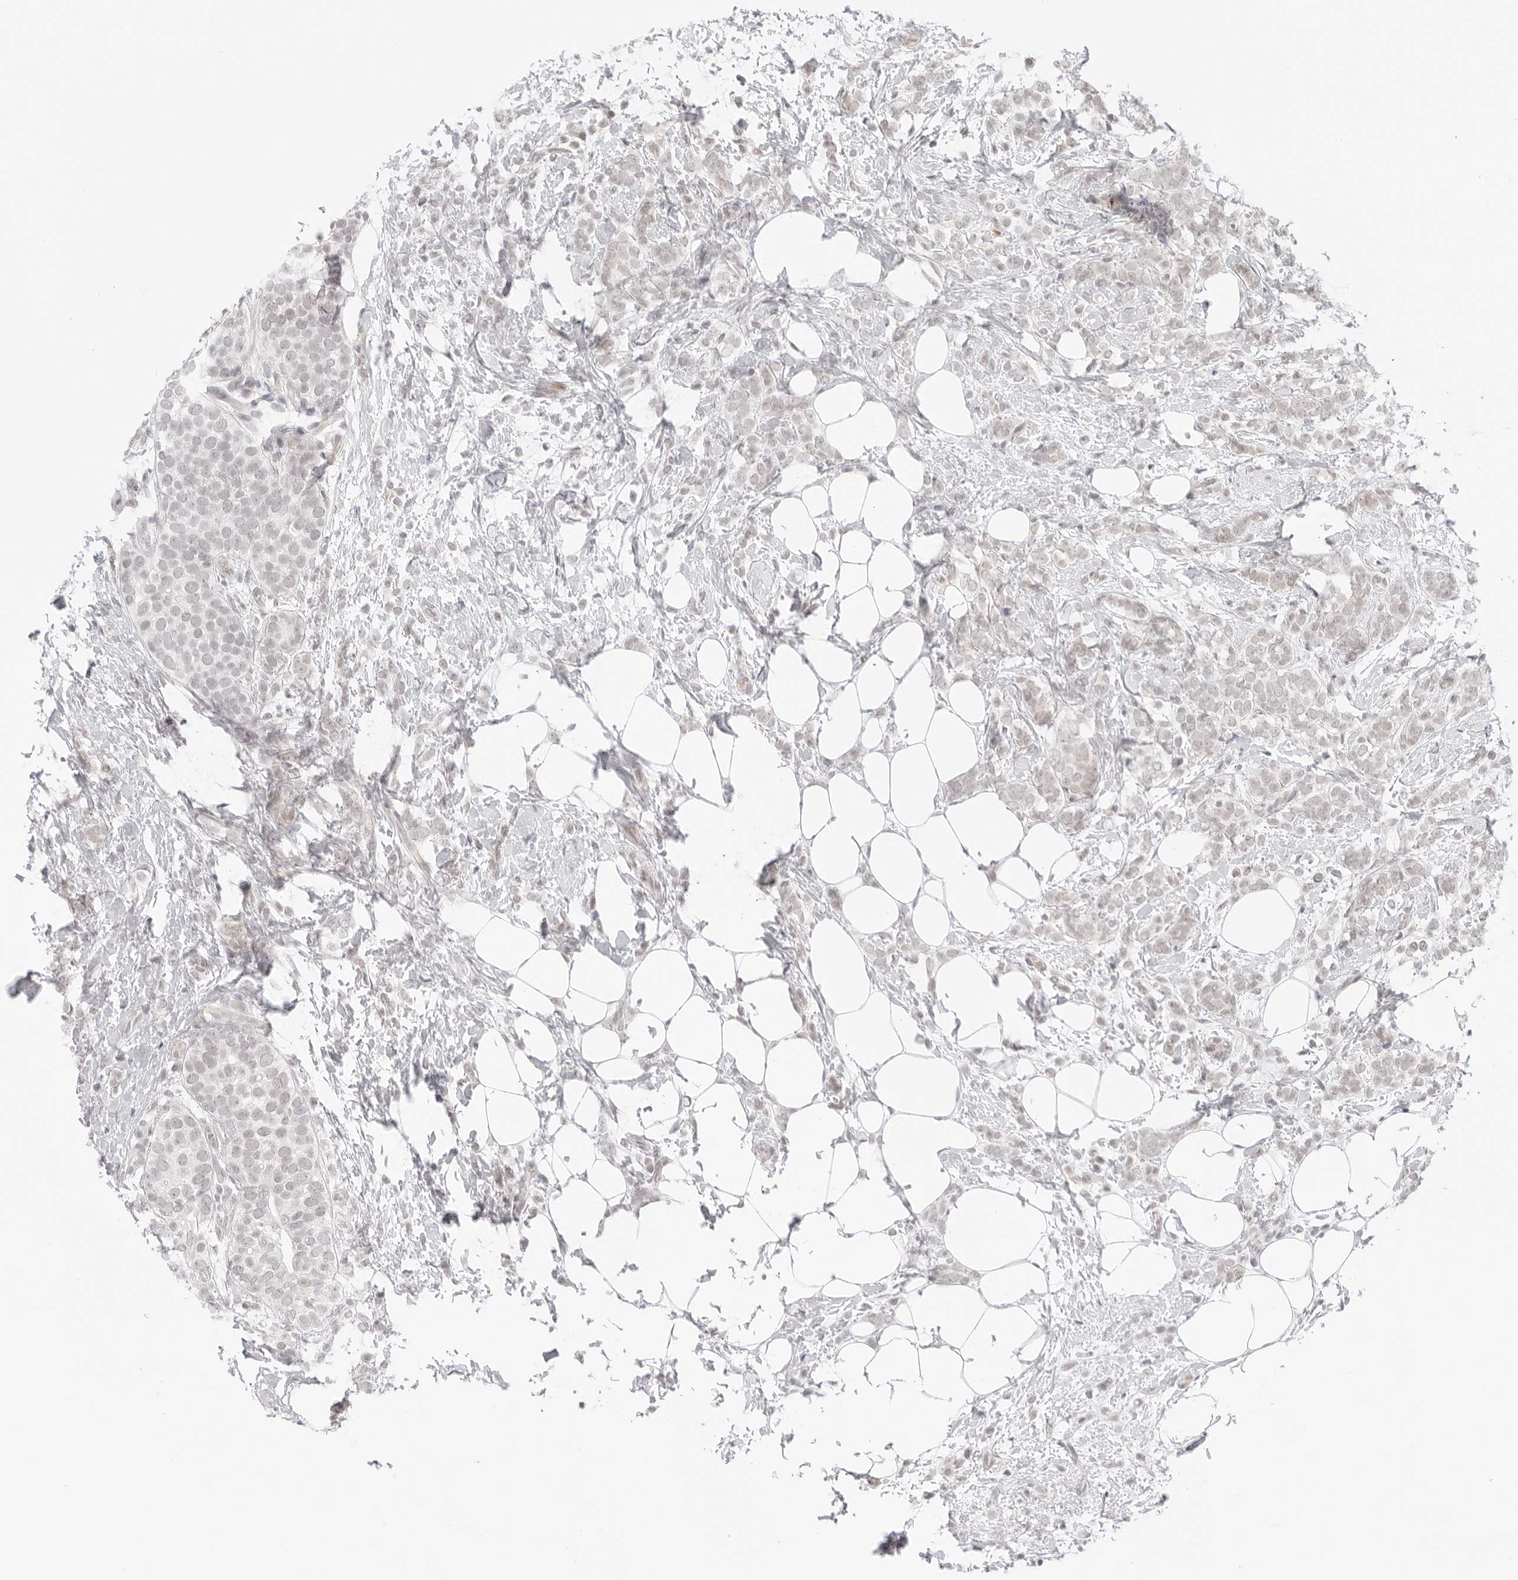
{"staining": {"intensity": "weak", "quantity": "25%-75%", "location": "nuclear"}, "tissue": "breast cancer", "cell_type": "Tumor cells", "image_type": "cancer", "snomed": [{"axis": "morphology", "description": "Lobular carcinoma"}, {"axis": "topography", "description": "Breast"}], "caption": "This is a micrograph of immunohistochemistry (IHC) staining of breast cancer, which shows weak expression in the nuclear of tumor cells.", "gene": "MED18", "patient": {"sex": "female", "age": 50}}